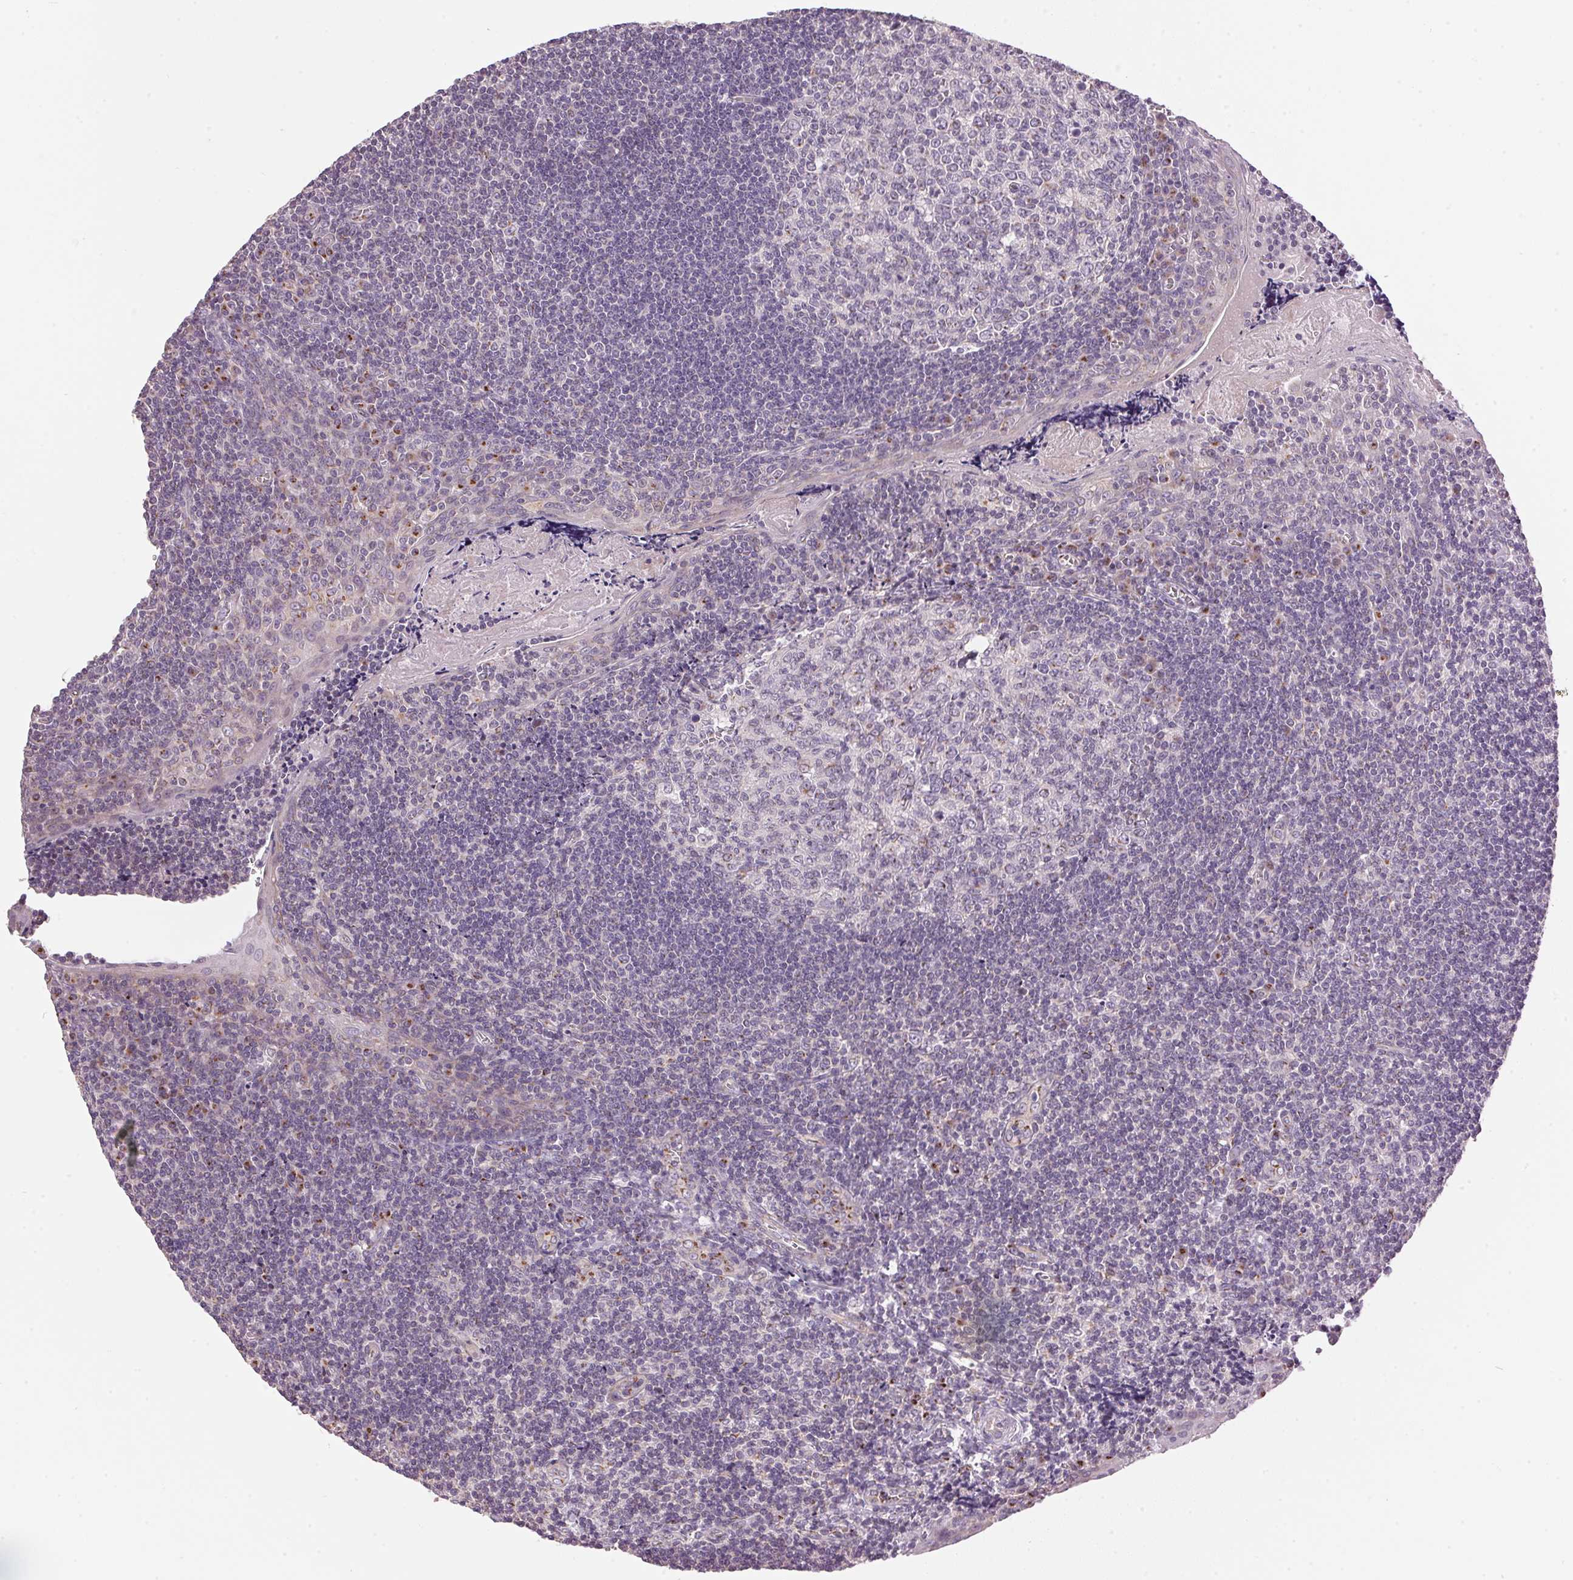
{"staining": {"intensity": "negative", "quantity": "none", "location": "none"}, "tissue": "tonsil", "cell_type": "Germinal center cells", "image_type": "normal", "snomed": [{"axis": "morphology", "description": "Normal tissue, NOS"}, {"axis": "morphology", "description": "Inflammation, NOS"}, {"axis": "topography", "description": "Tonsil"}], "caption": "Tonsil was stained to show a protein in brown. There is no significant positivity in germinal center cells.", "gene": "GOLPH3", "patient": {"sex": "female", "age": 31}}